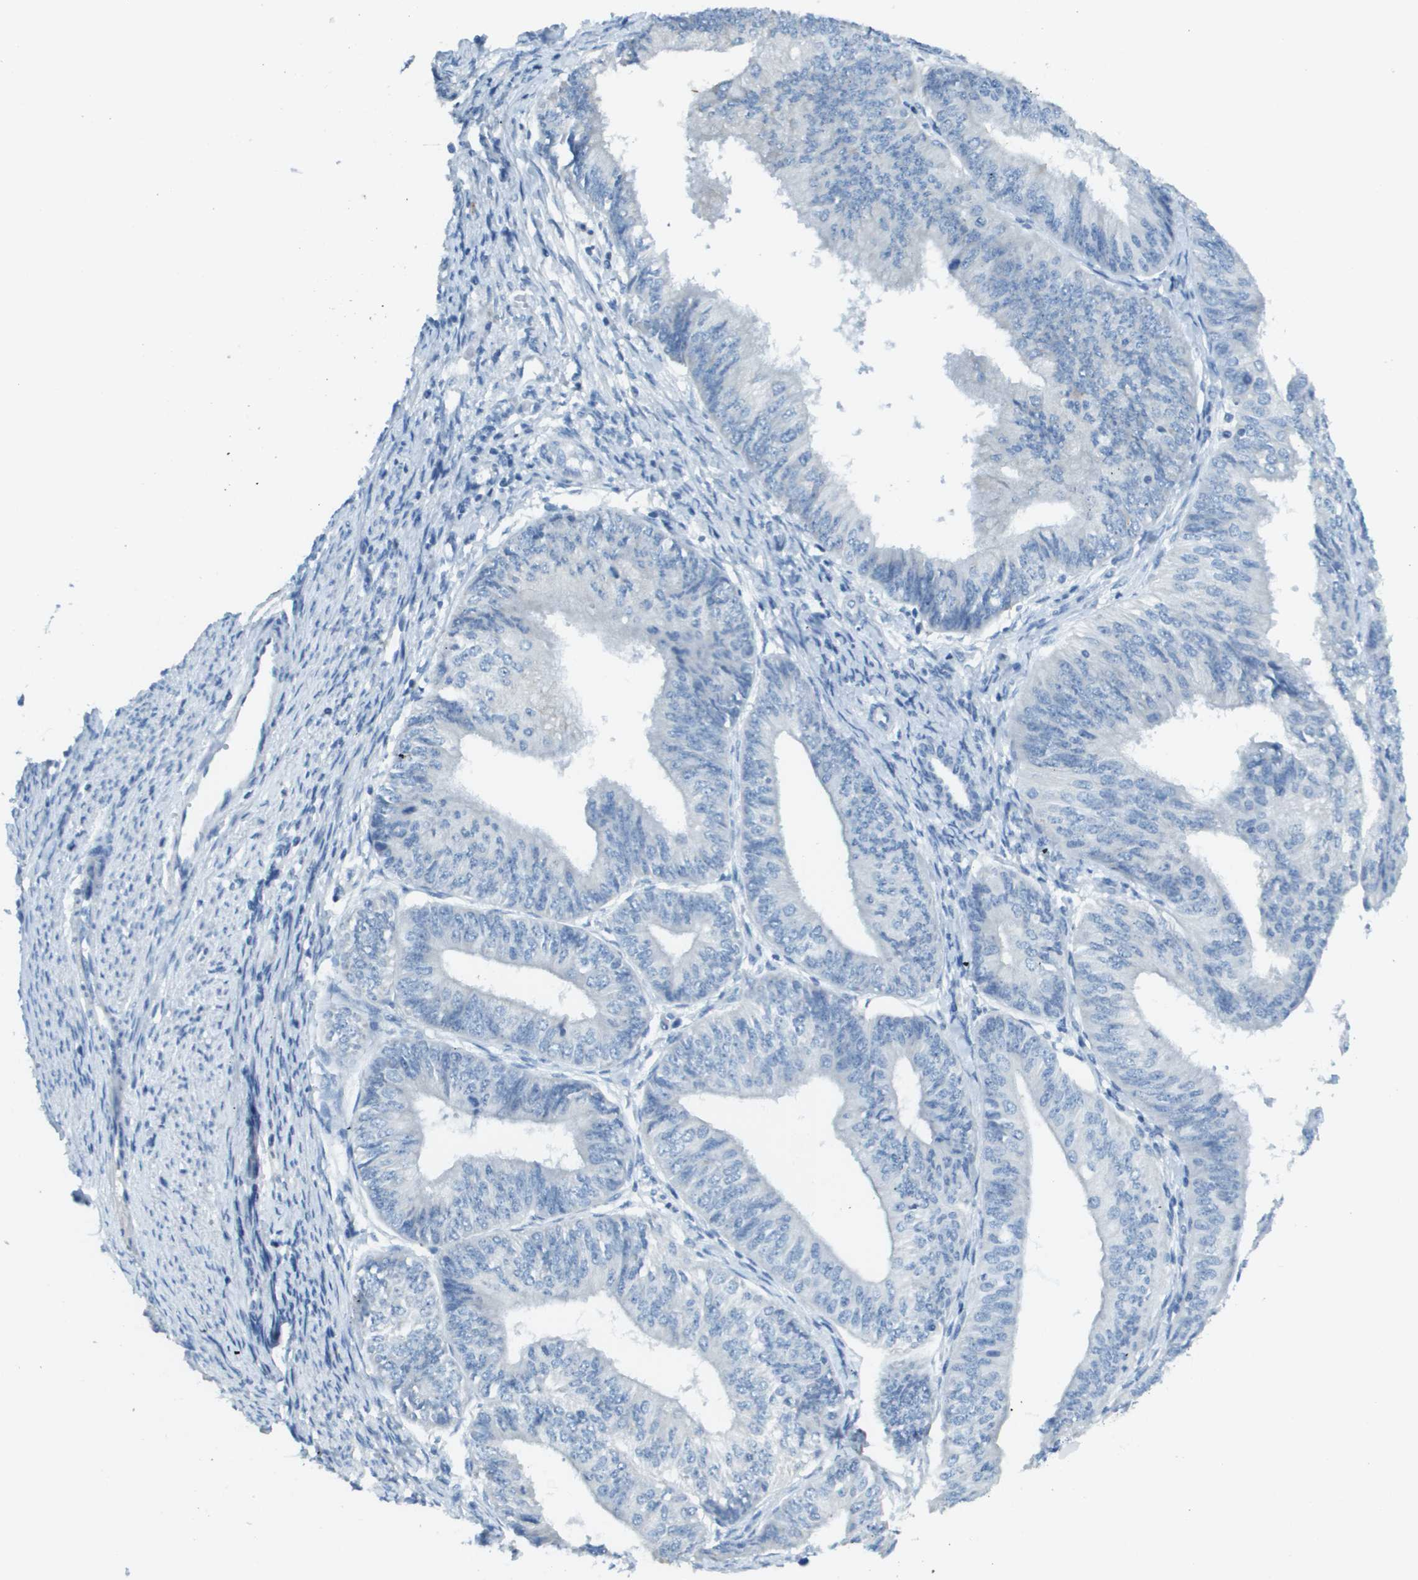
{"staining": {"intensity": "negative", "quantity": "none", "location": "none"}, "tissue": "endometrial cancer", "cell_type": "Tumor cells", "image_type": "cancer", "snomed": [{"axis": "morphology", "description": "Adenocarcinoma, NOS"}, {"axis": "topography", "description": "Endometrium"}], "caption": "Photomicrograph shows no significant protein positivity in tumor cells of endometrial adenocarcinoma.", "gene": "PTGDR2", "patient": {"sex": "female", "age": 58}}